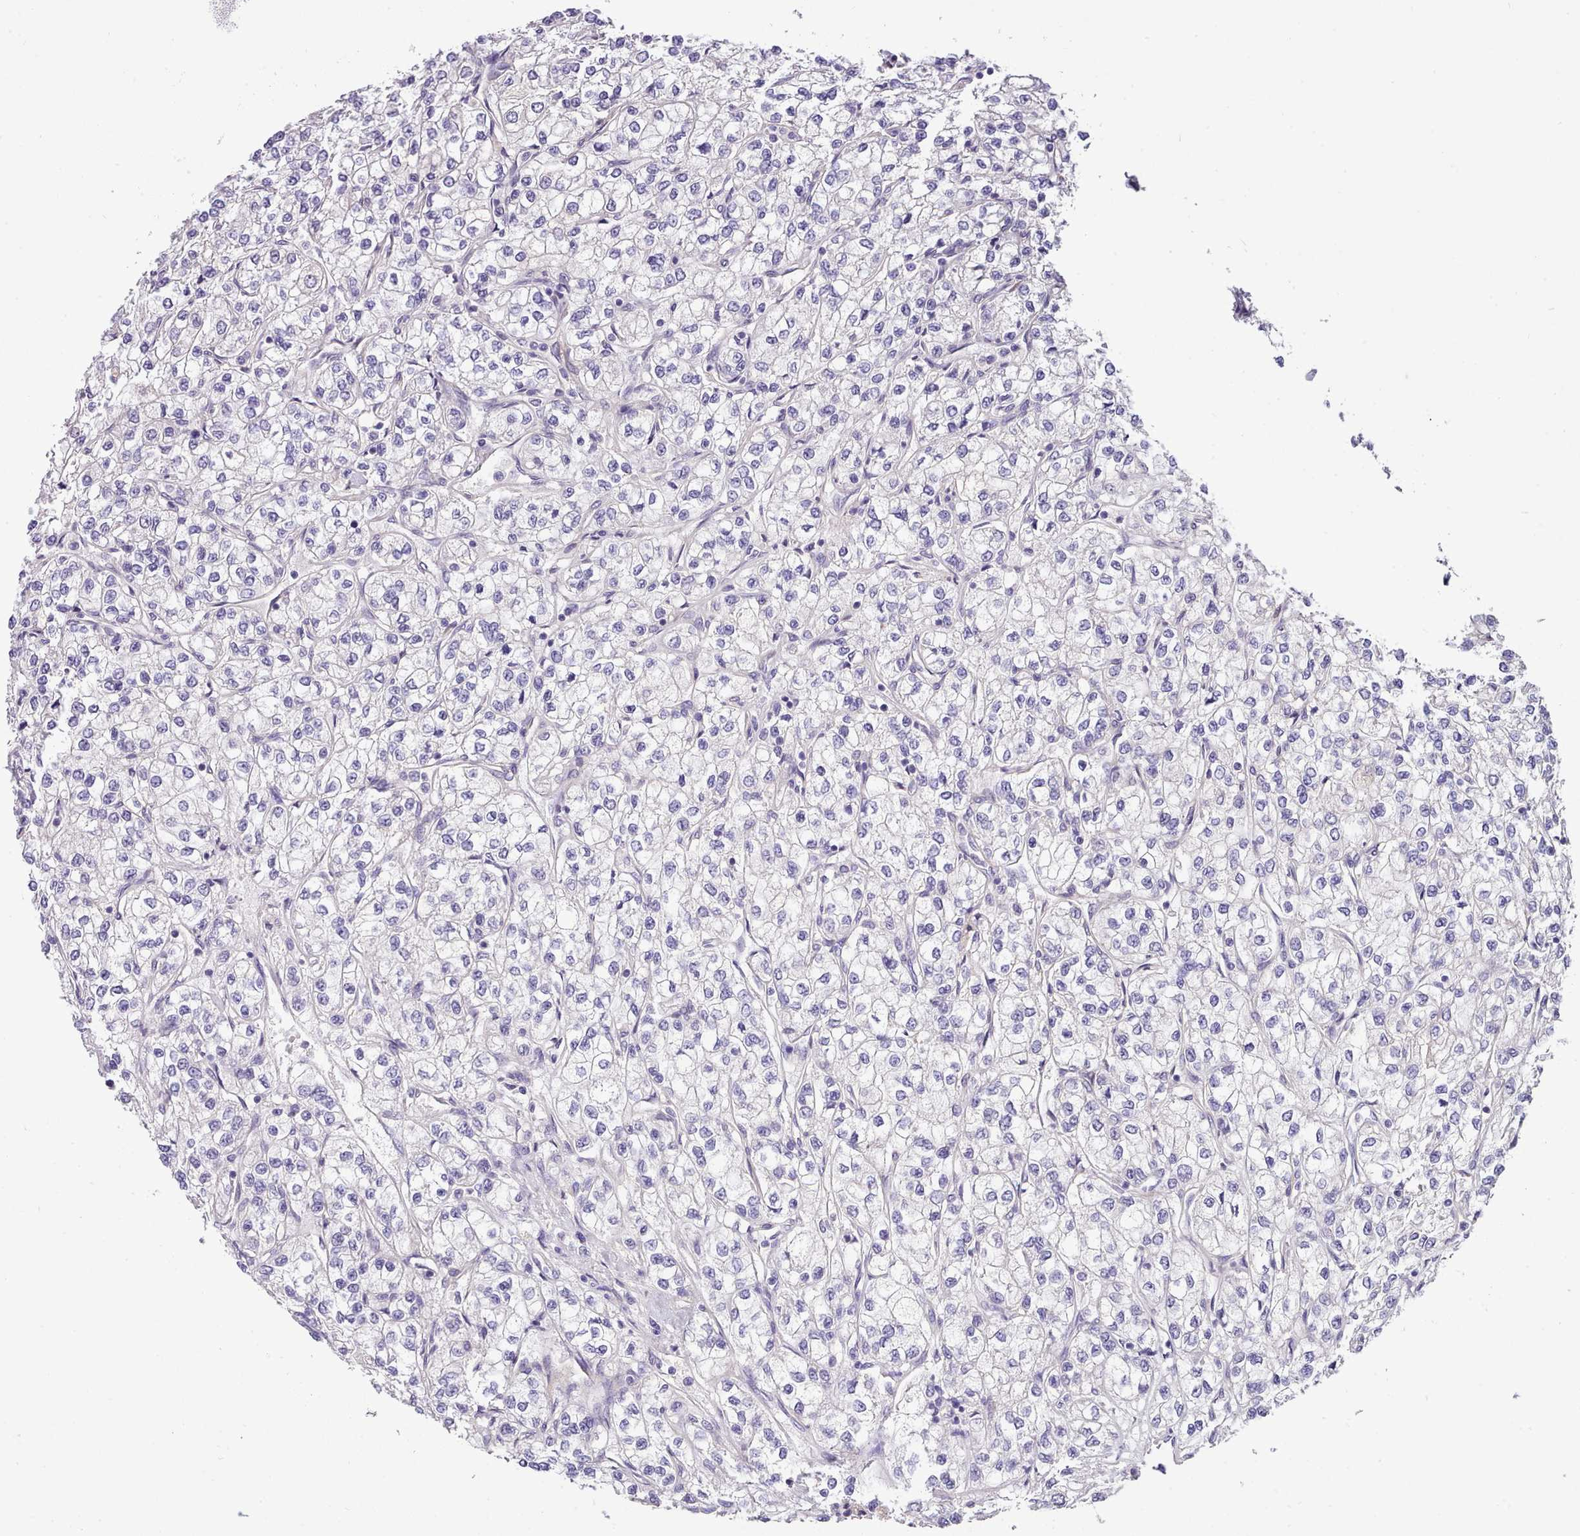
{"staining": {"intensity": "negative", "quantity": "none", "location": "none"}, "tissue": "renal cancer", "cell_type": "Tumor cells", "image_type": "cancer", "snomed": [{"axis": "morphology", "description": "Adenocarcinoma, NOS"}, {"axis": "topography", "description": "Kidney"}], "caption": "This is an immunohistochemistry photomicrograph of renal cancer. There is no positivity in tumor cells.", "gene": "HOXB7", "patient": {"sex": "male", "age": 80}}